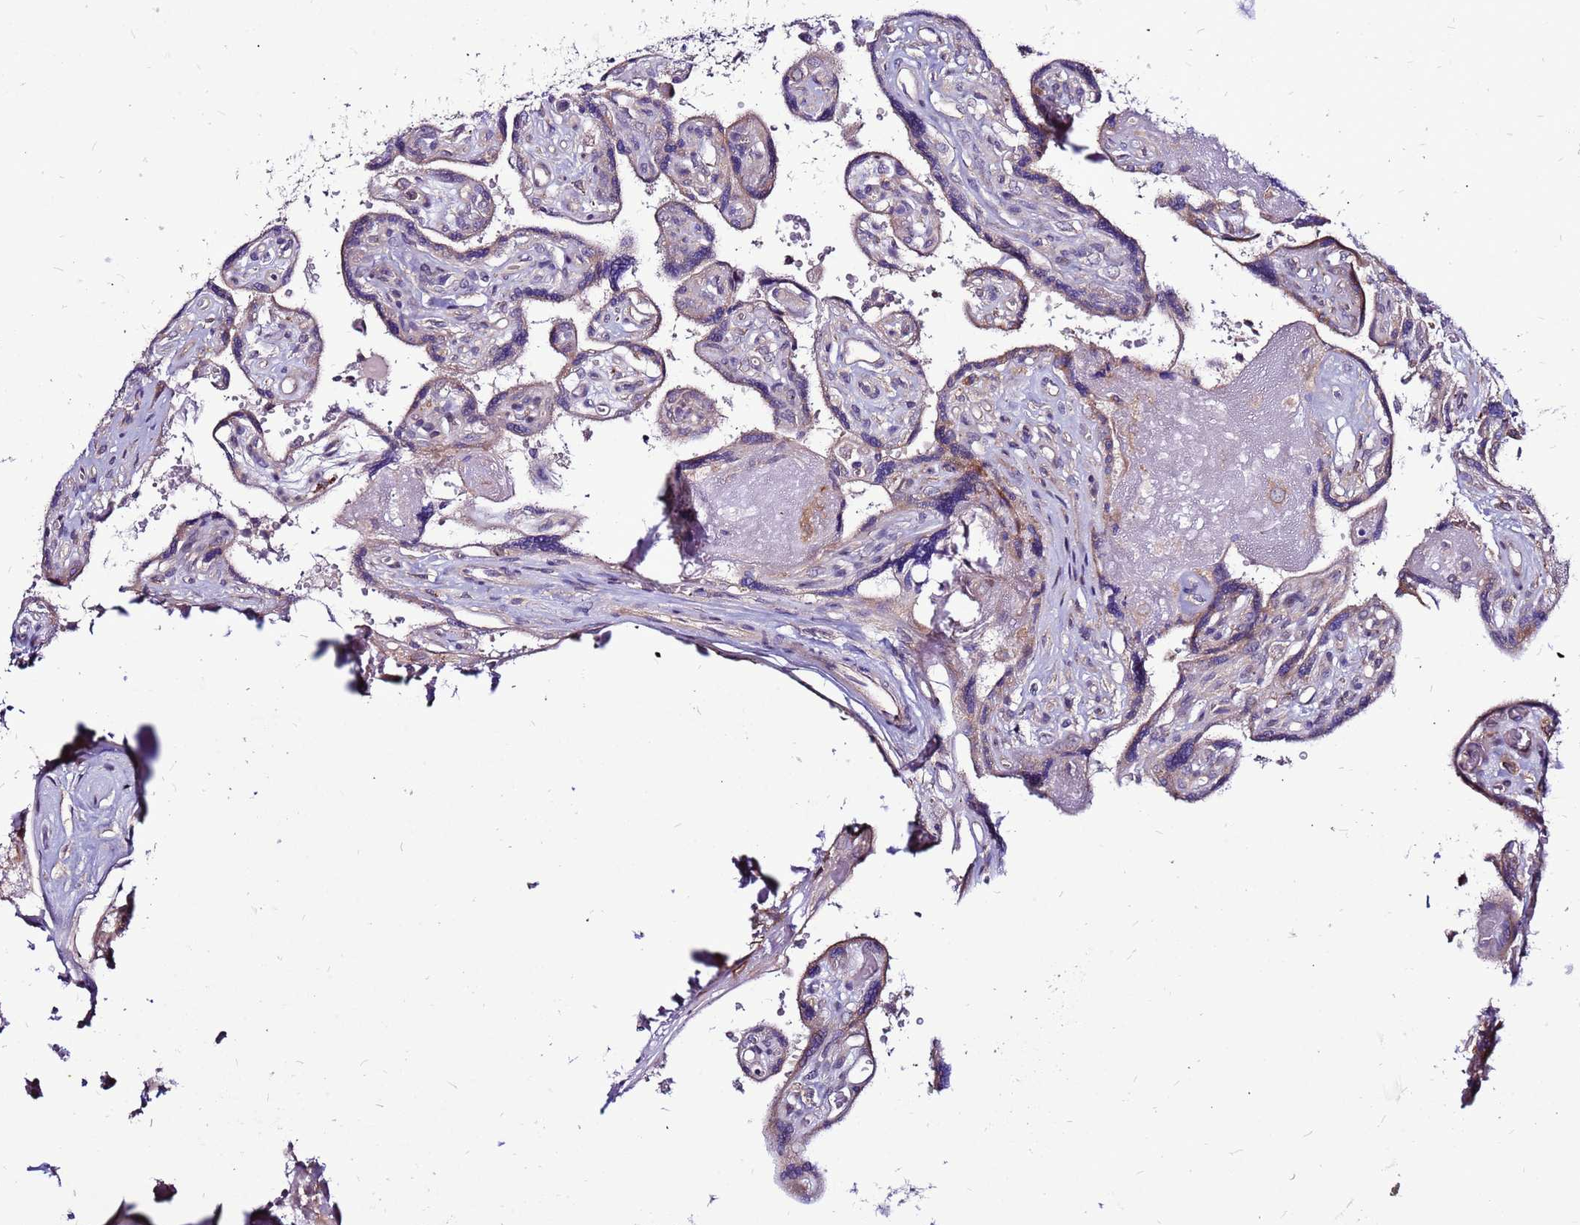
{"staining": {"intensity": "weak", "quantity": "25%-75%", "location": "cytoplasmic/membranous"}, "tissue": "placenta", "cell_type": "Trophoblastic cells", "image_type": "normal", "snomed": [{"axis": "morphology", "description": "Normal tissue, NOS"}, {"axis": "topography", "description": "Placenta"}], "caption": "Immunohistochemistry (IHC) of normal human placenta demonstrates low levels of weak cytoplasmic/membranous expression in approximately 25%-75% of trophoblastic cells.", "gene": "GPN3", "patient": {"sex": "female", "age": 39}}